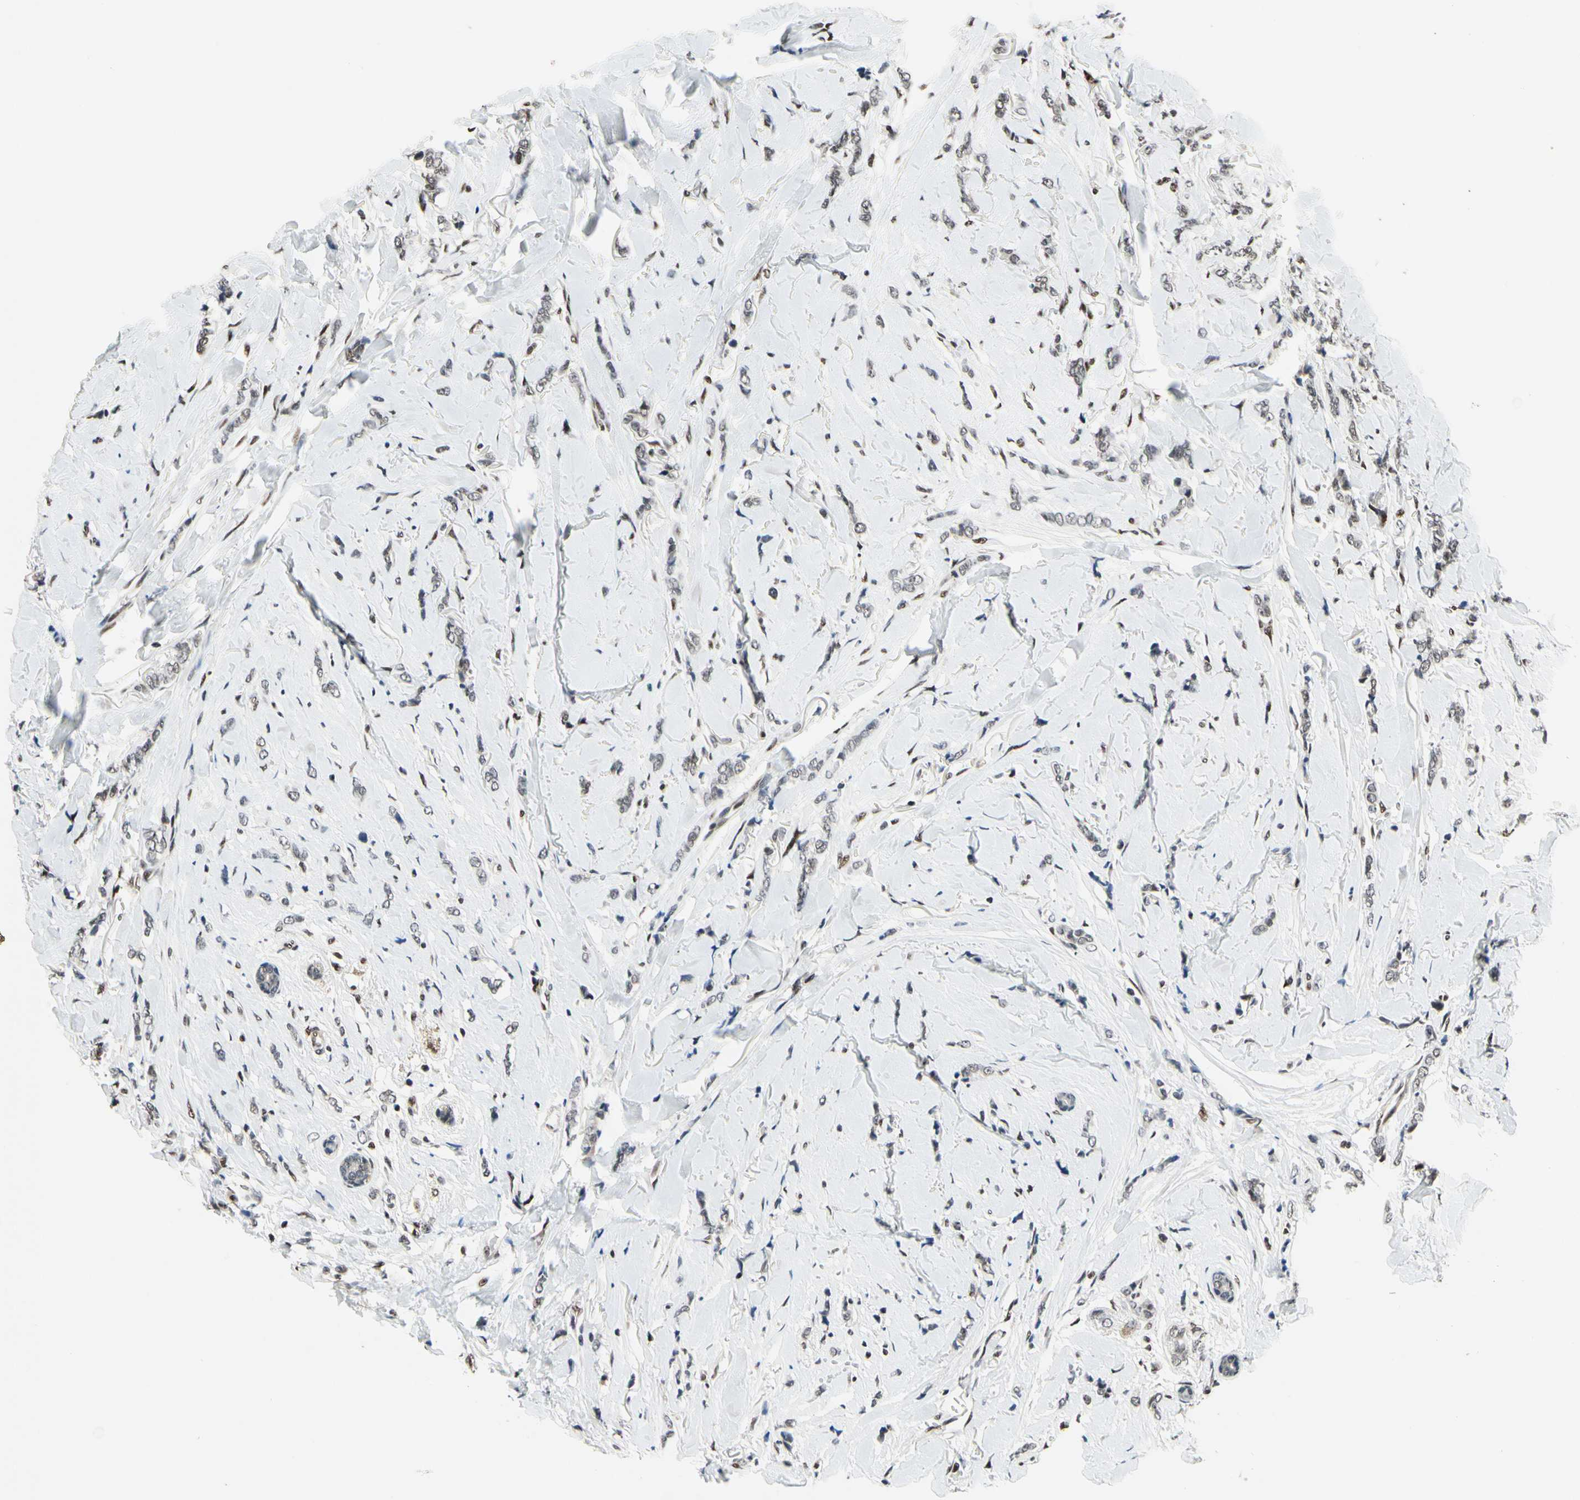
{"staining": {"intensity": "weak", "quantity": ">75%", "location": "nuclear"}, "tissue": "breast cancer", "cell_type": "Tumor cells", "image_type": "cancer", "snomed": [{"axis": "morphology", "description": "Lobular carcinoma"}, {"axis": "topography", "description": "Skin"}, {"axis": "topography", "description": "Breast"}], "caption": "This micrograph demonstrates immunohistochemistry (IHC) staining of human breast cancer, with low weak nuclear positivity in approximately >75% of tumor cells.", "gene": "RECQL", "patient": {"sex": "female", "age": 46}}